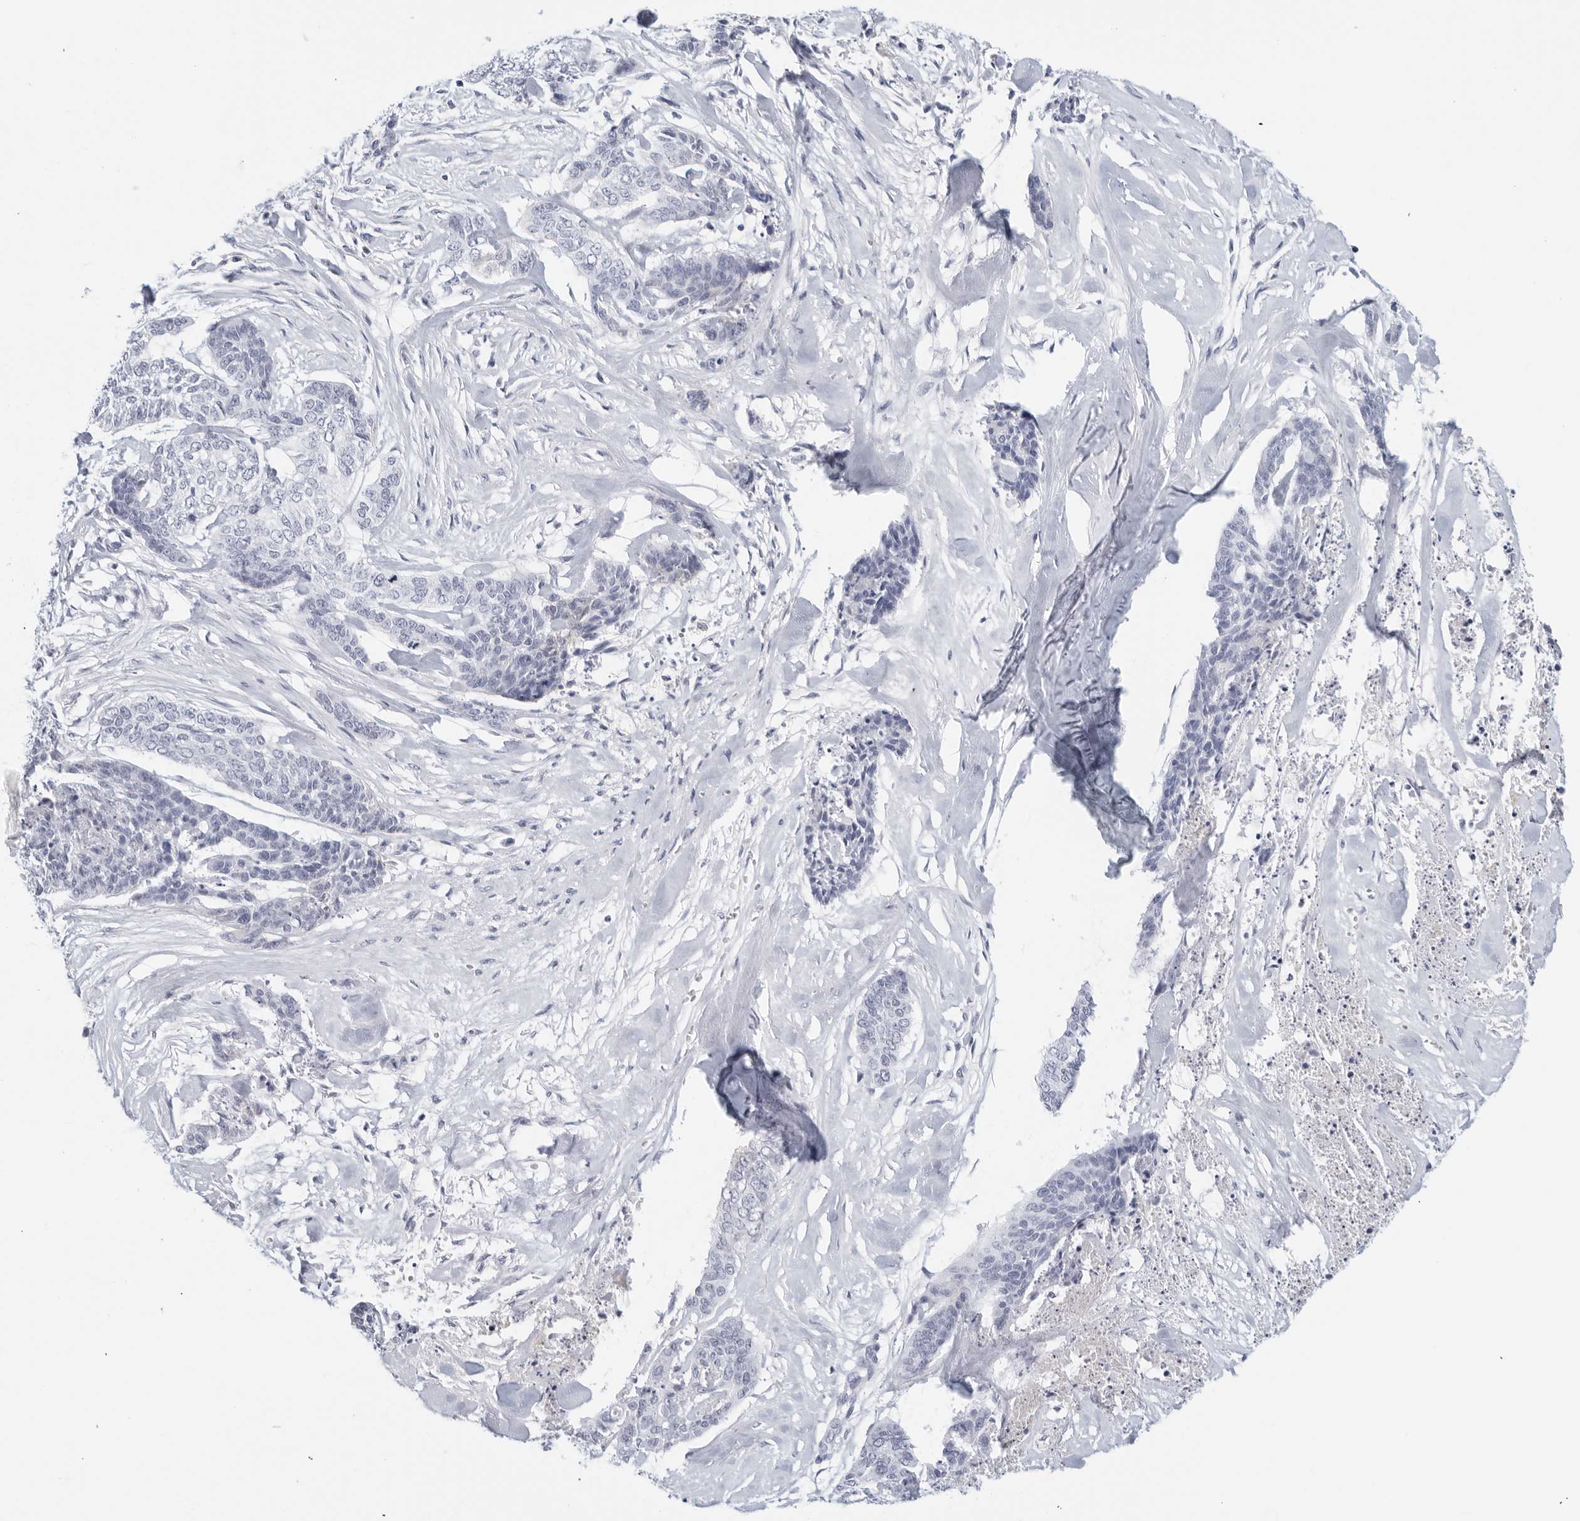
{"staining": {"intensity": "negative", "quantity": "none", "location": "none"}, "tissue": "skin cancer", "cell_type": "Tumor cells", "image_type": "cancer", "snomed": [{"axis": "morphology", "description": "Basal cell carcinoma"}, {"axis": "topography", "description": "Skin"}], "caption": "High power microscopy photomicrograph of an immunohistochemistry (IHC) micrograph of skin cancer (basal cell carcinoma), revealing no significant expression in tumor cells. (DAB IHC, high magnification).", "gene": "FGG", "patient": {"sex": "female", "age": 64}}